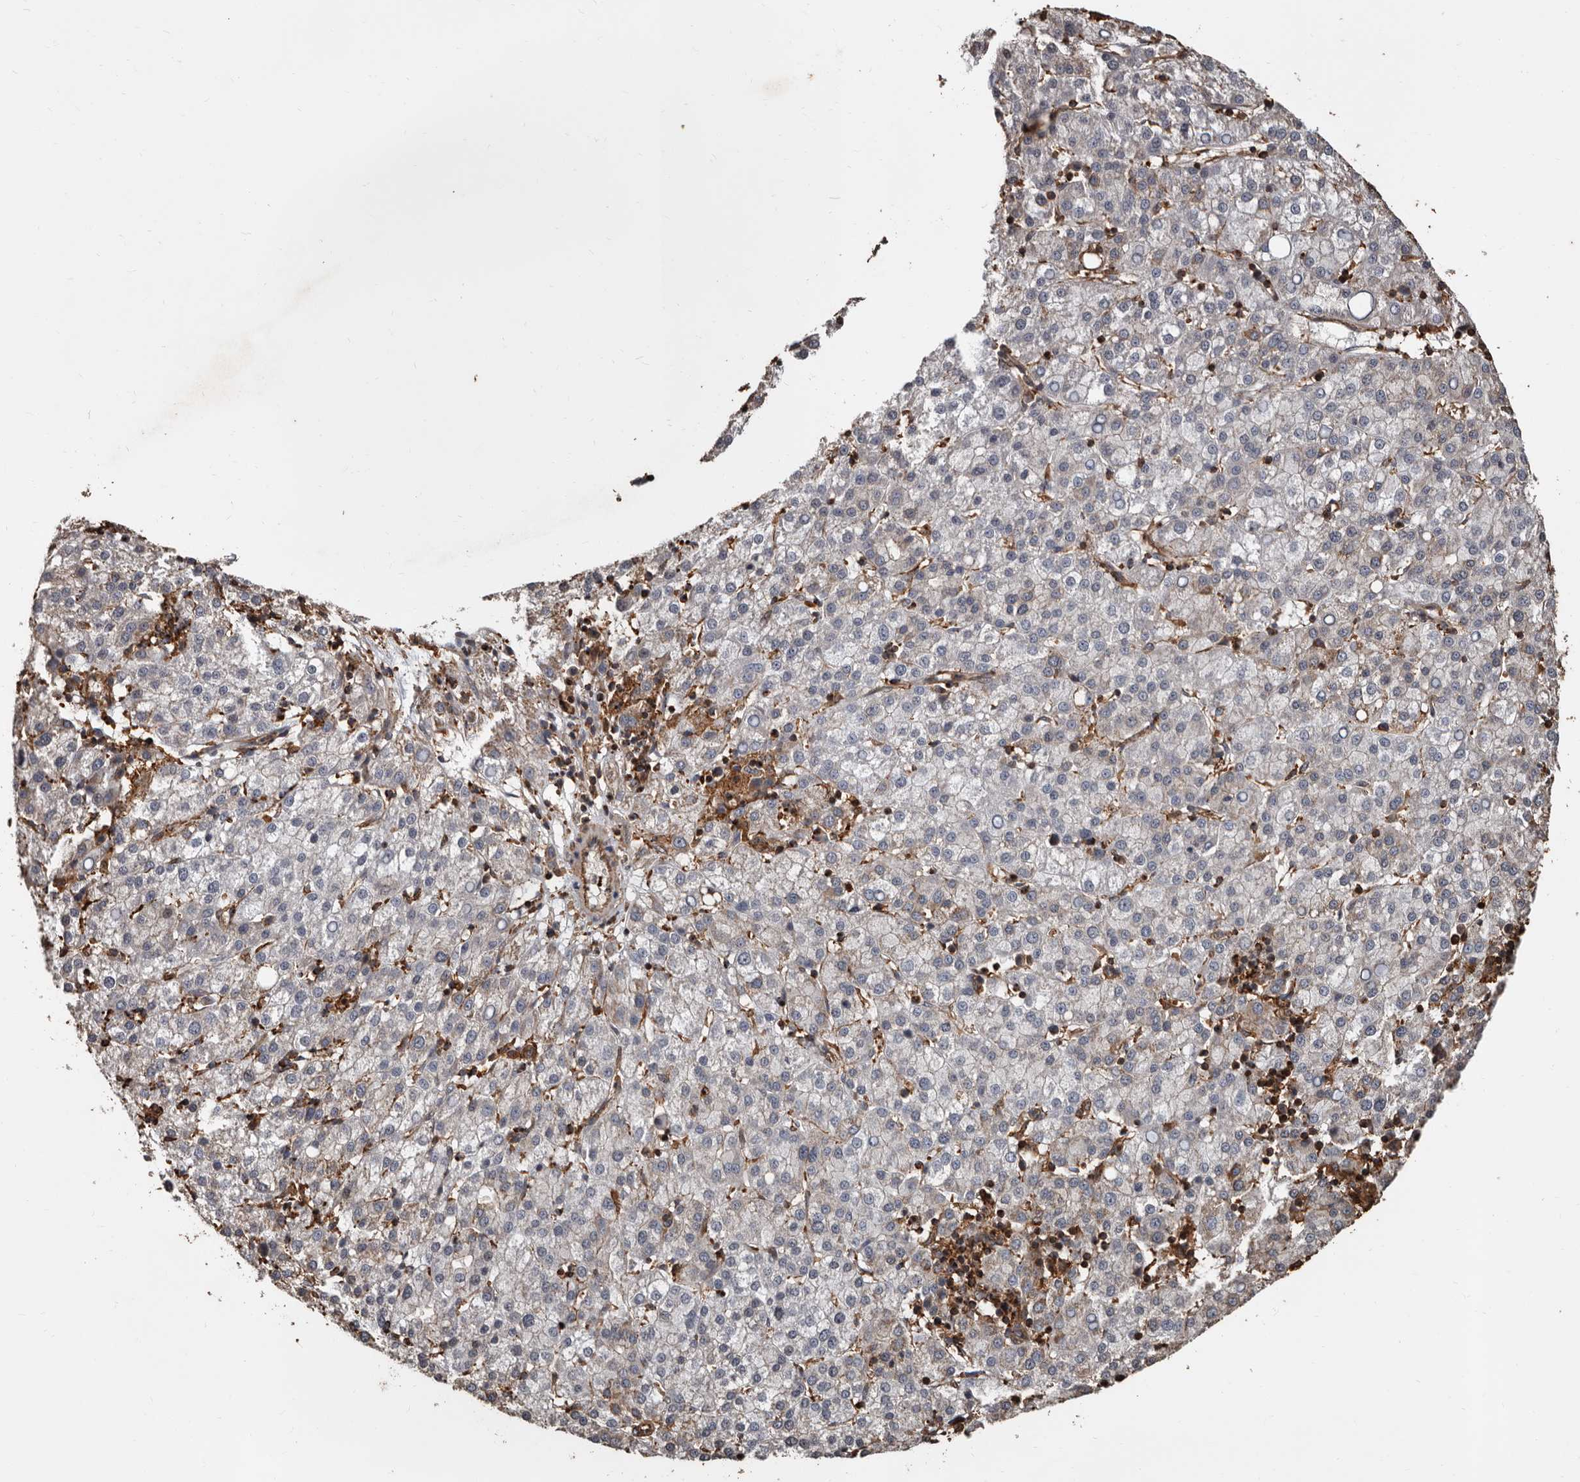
{"staining": {"intensity": "weak", "quantity": "25%-75%", "location": "cytoplasmic/membranous"}, "tissue": "liver cancer", "cell_type": "Tumor cells", "image_type": "cancer", "snomed": [{"axis": "morphology", "description": "Carcinoma, Hepatocellular, NOS"}, {"axis": "topography", "description": "Liver"}], "caption": "Protein expression by immunohistochemistry shows weak cytoplasmic/membranous staining in about 25%-75% of tumor cells in liver cancer (hepatocellular carcinoma). The staining was performed using DAB (3,3'-diaminobenzidine) to visualize the protein expression in brown, while the nuclei were stained in blue with hematoxylin (Magnification: 20x).", "gene": "GSK3A", "patient": {"sex": "female", "age": 58}}